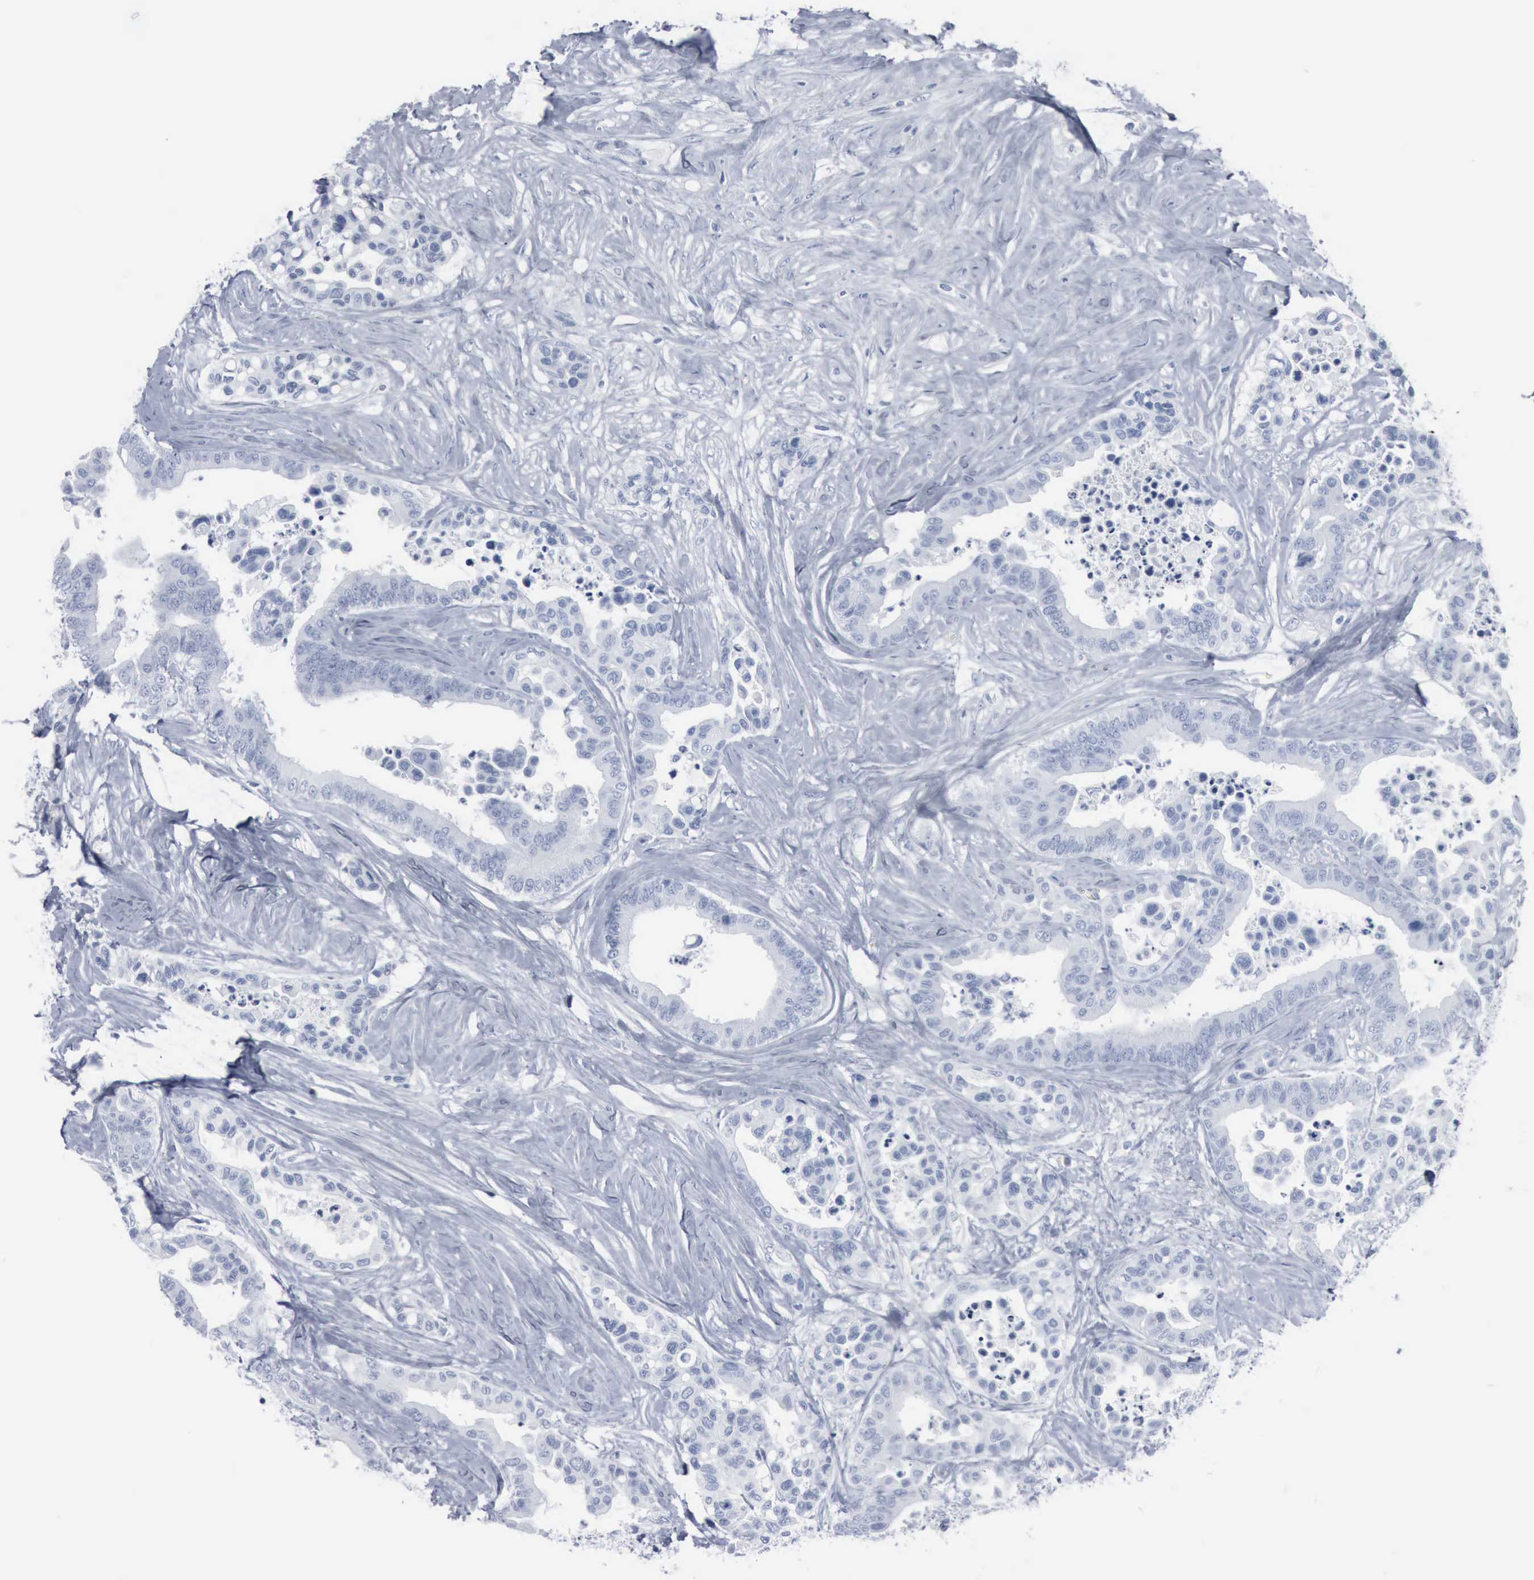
{"staining": {"intensity": "negative", "quantity": "none", "location": "none"}, "tissue": "colorectal cancer", "cell_type": "Tumor cells", "image_type": "cancer", "snomed": [{"axis": "morphology", "description": "Adenocarcinoma, NOS"}, {"axis": "topography", "description": "Colon"}], "caption": "This histopathology image is of colorectal cancer stained with immunohistochemistry to label a protein in brown with the nuclei are counter-stained blue. There is no expression in tumor cells.", "gene": "DMD", "patient": {"sex": "male", "age": 82}}